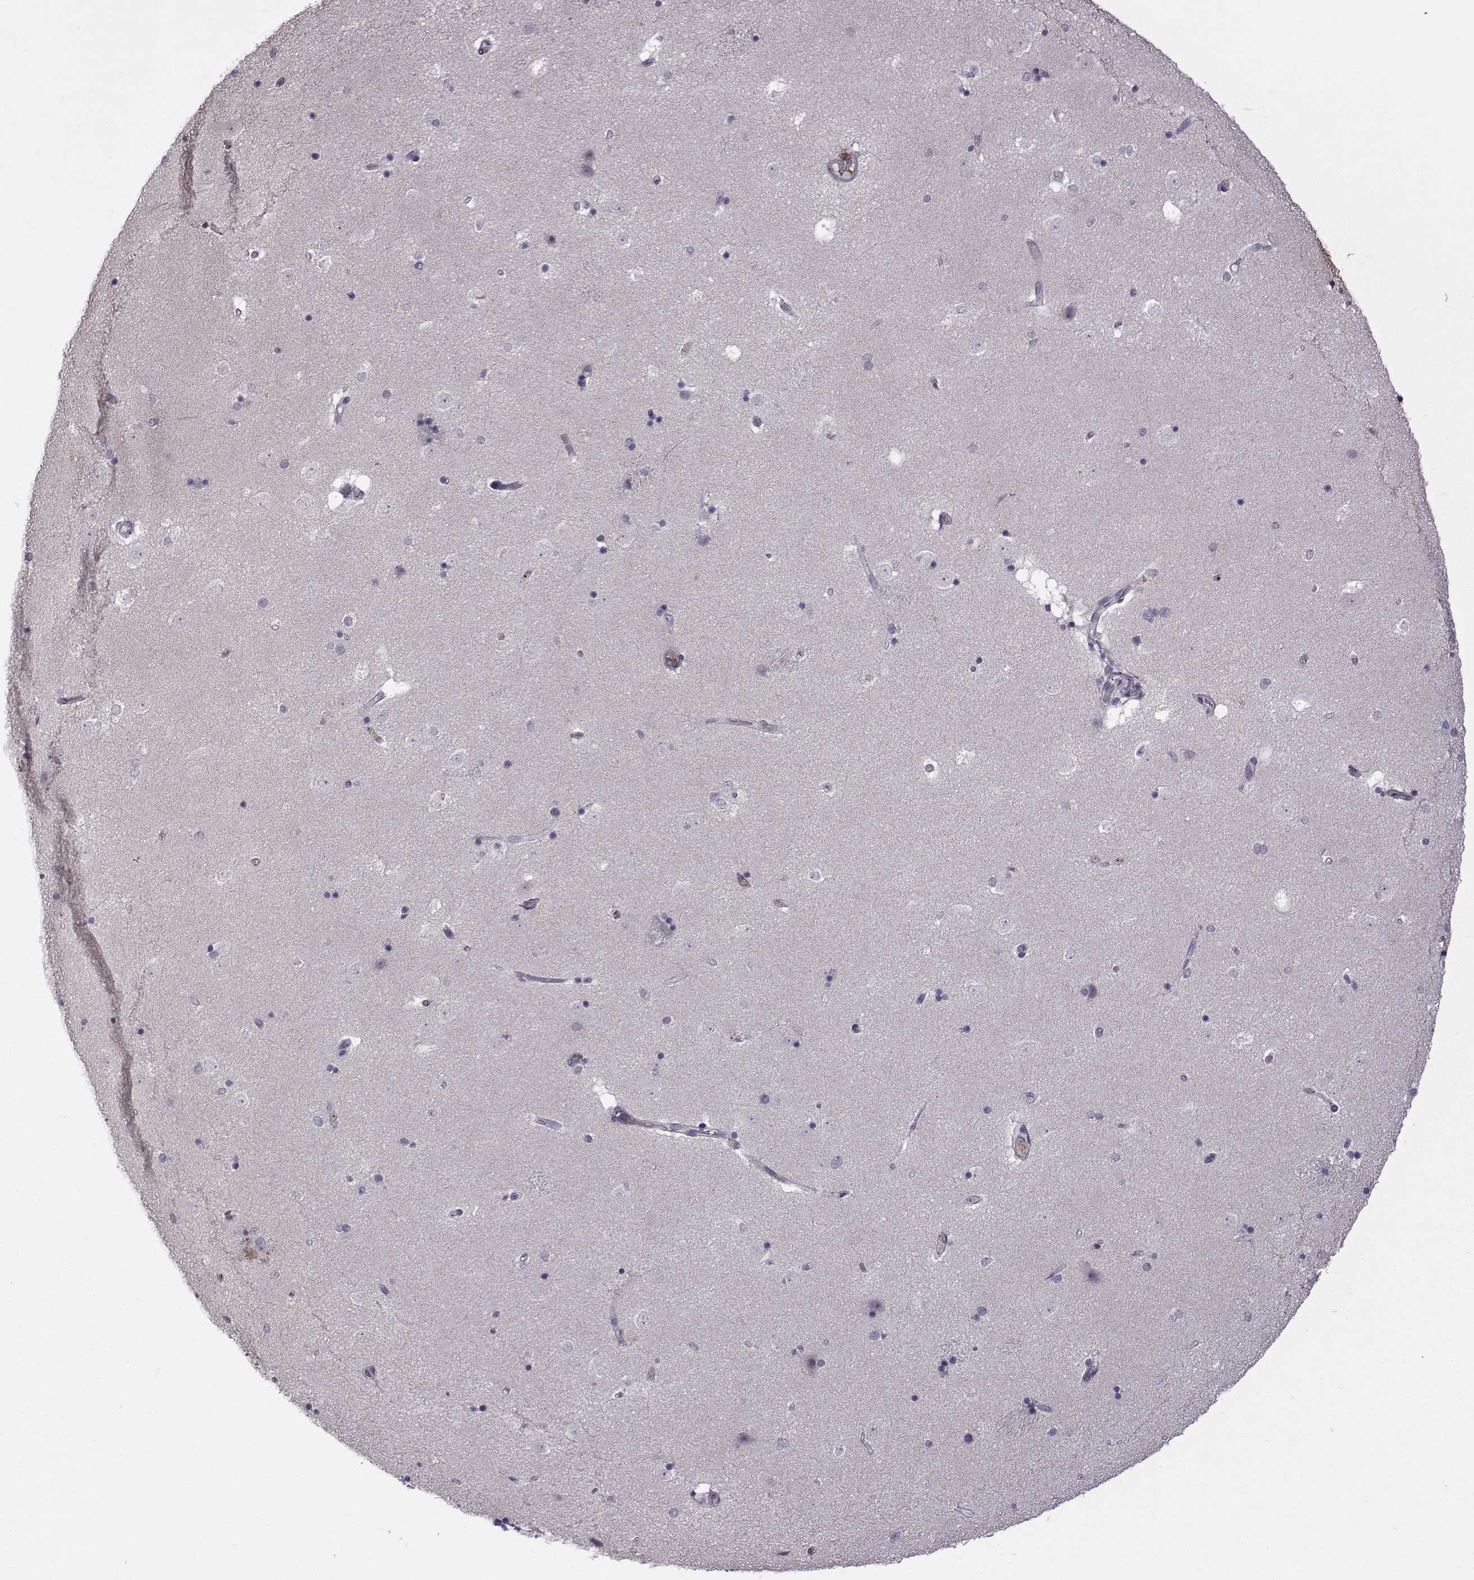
{"staining": {"intensity": "negative", "quantity": "none", "location": "none"}, "tissue": "caudate", "cell_type": "Glial cells", "image_type": "normal", "snomed": [{"axis": "morphology", "description": "Normal tissue, NOS"}, {"axis": "topography", "description": "Lateral ventricle wall"}], "caption": "Immunohistochemistry of benign human caudate displays no positivity in glial cells. (Stains: DAB (3,3'-diaminobenzidine) IHC with hematoxylin counter stain, Microscopy: brightfield microscopy at high magnification).", "gene": "TNFRSF11B", "patient": {"sex": "male", "age": 51}}